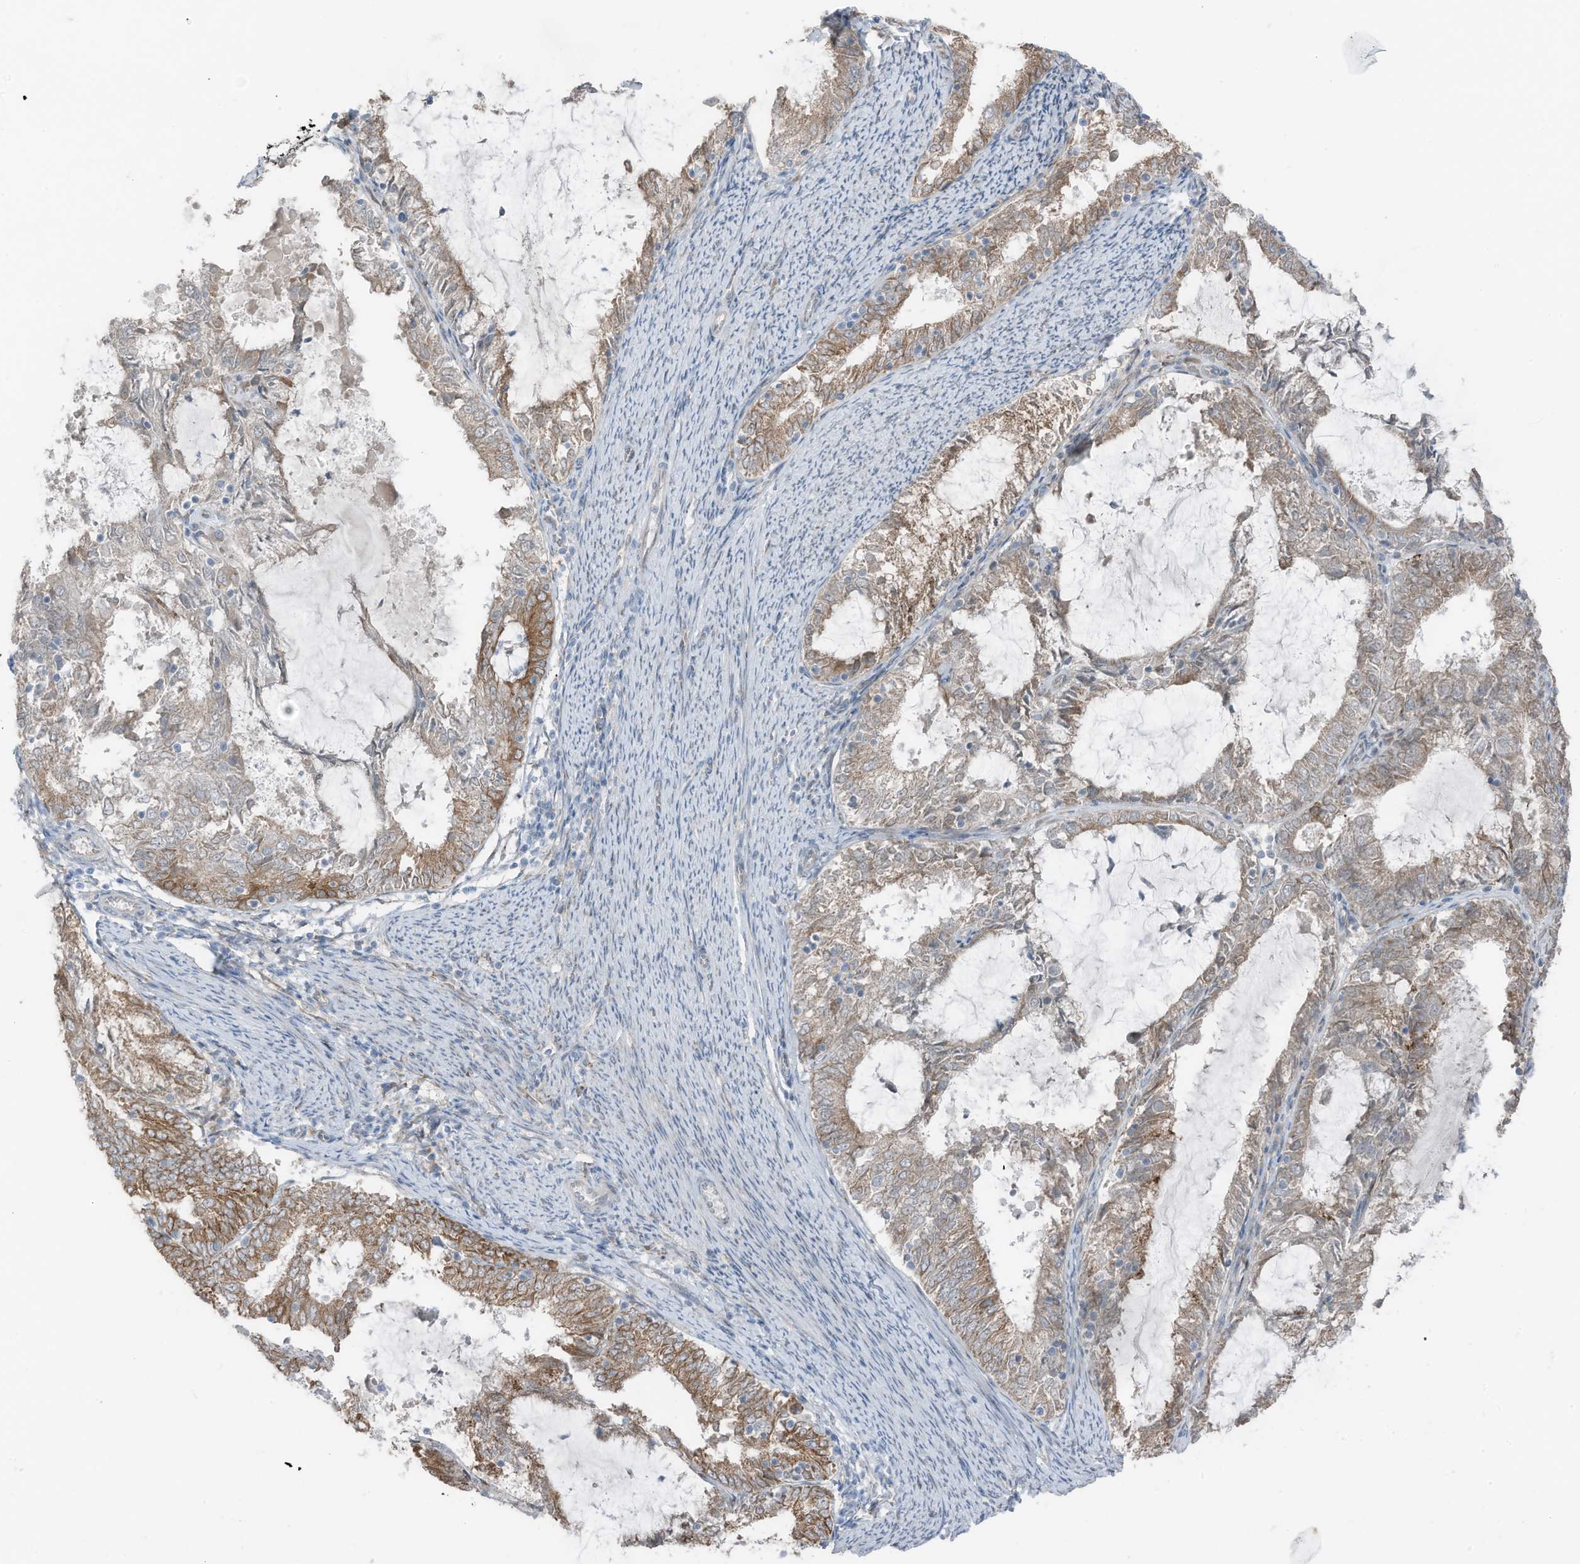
{"staining": {"intensity": "moderate", "quantity": "25%-75%", "location": "cytoplasmic/membranous"}, "tissue": "endometrial cancer", "cell_type": "Tumor cells", "image_type": "cancer", "snomed": [{"axis": "morphology", "description": "Adenocarcinoma, NOS"}, {"axis": "topography", "description": "Endometrium"}], "caption": "High-power microscopy captured an immunohistochemistry micrograph of endometrial adenocarcinoma, revealing moderate cytoplasmic/membranous positivity in about 25%-75% of tumor cells.", "gene": "ARHGEF33", "patient": {"sex": "female", "age": 57}}